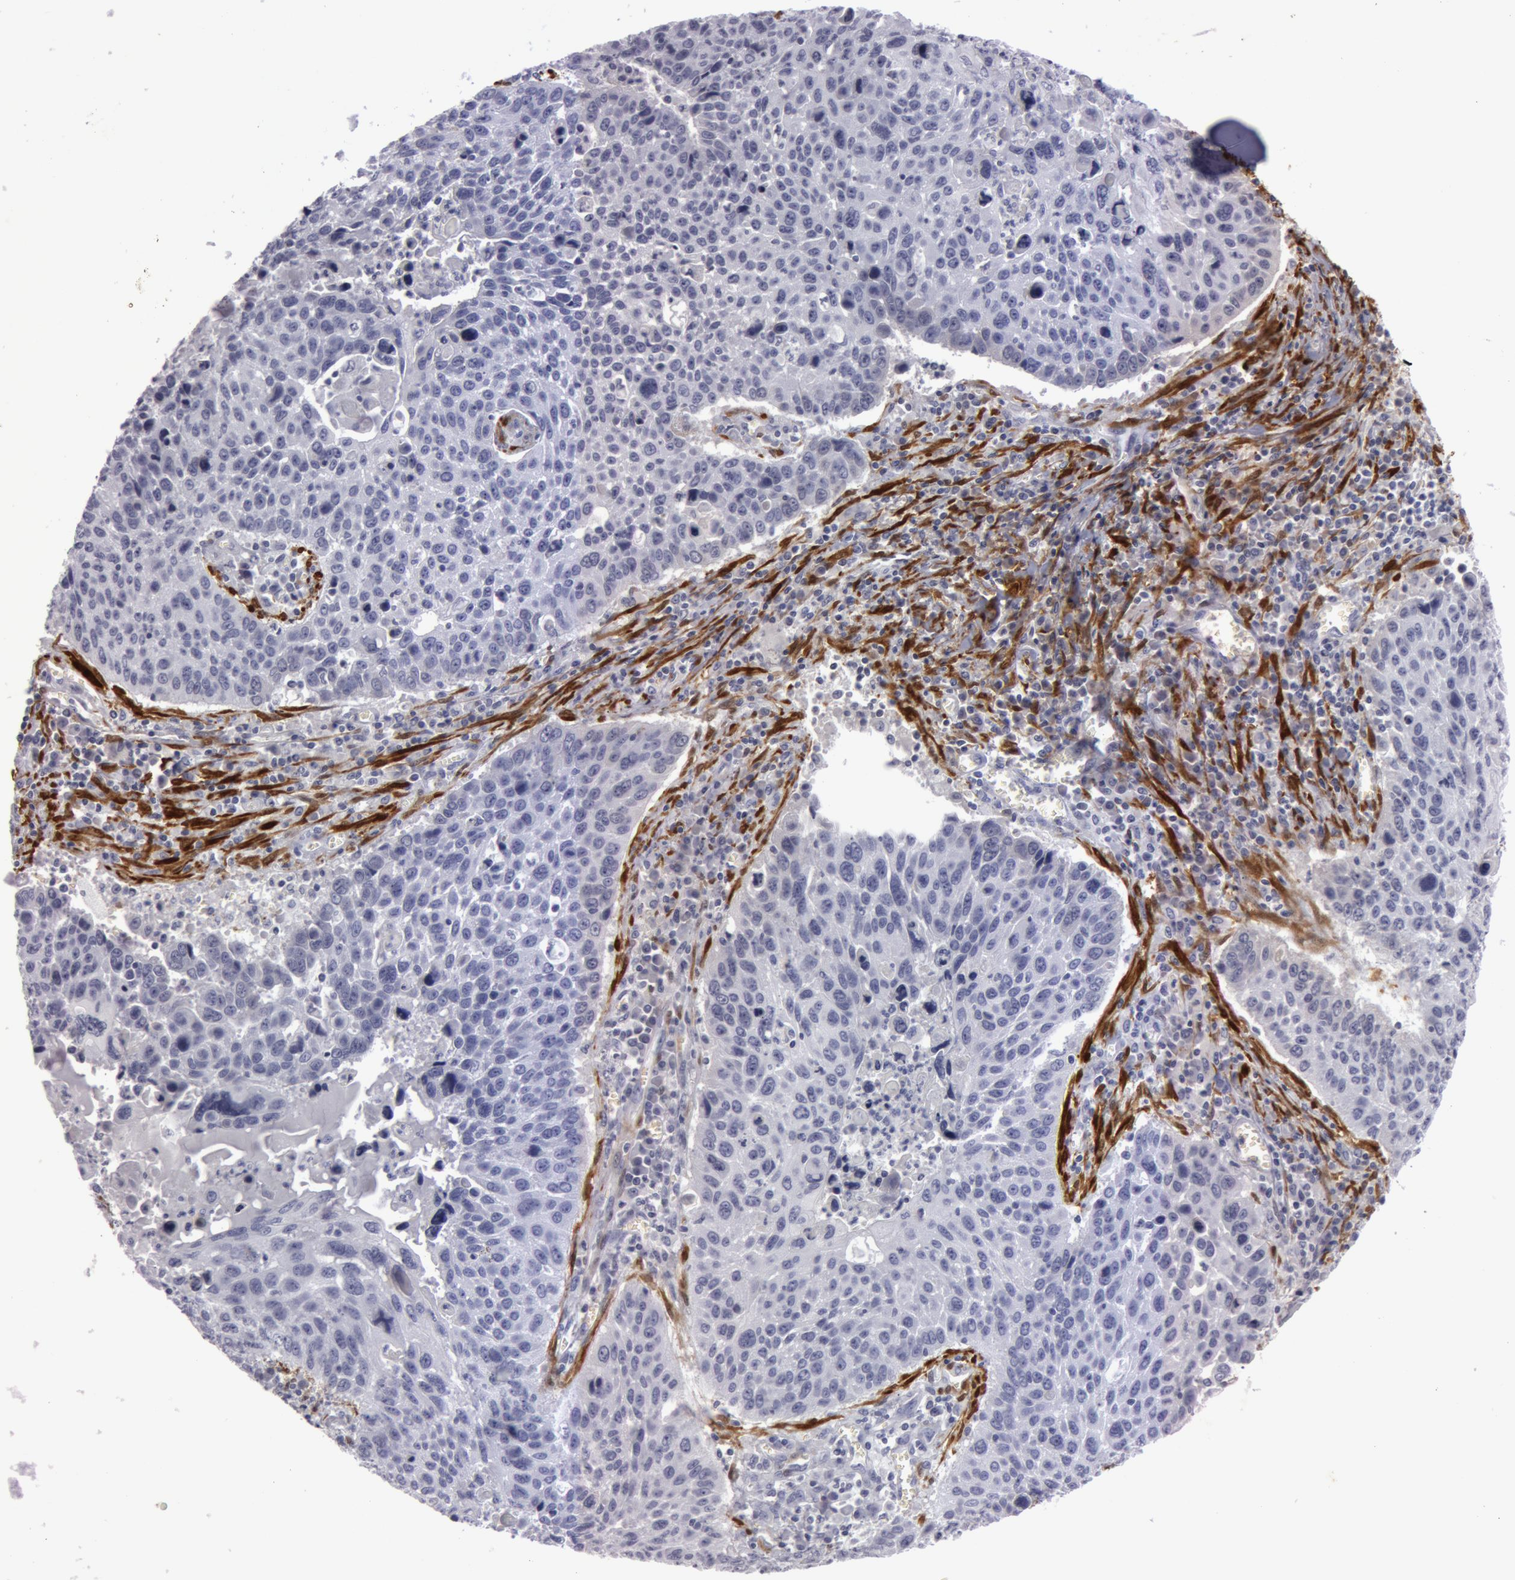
{"staining": {"intensity": "negative", "quantity": "none", "location": "none"}, "tissue": "lung cancer", "cell_type": "Tumor cells", "image_type": "cancer", "snomed": [{"axis": "morphology", "description": "Squamous cell carcinoma, NOS"}, {"axis": "topography", "description": "Lung"}], "caption": "An immunohistochemistry histopathology image of lung squamous cell carcinoma is shown. There is no staining in tumor cells of lung squamous cell carcinoma.", "gene": "TAGLN", "patient": {"sex": "male", "age": 68}}